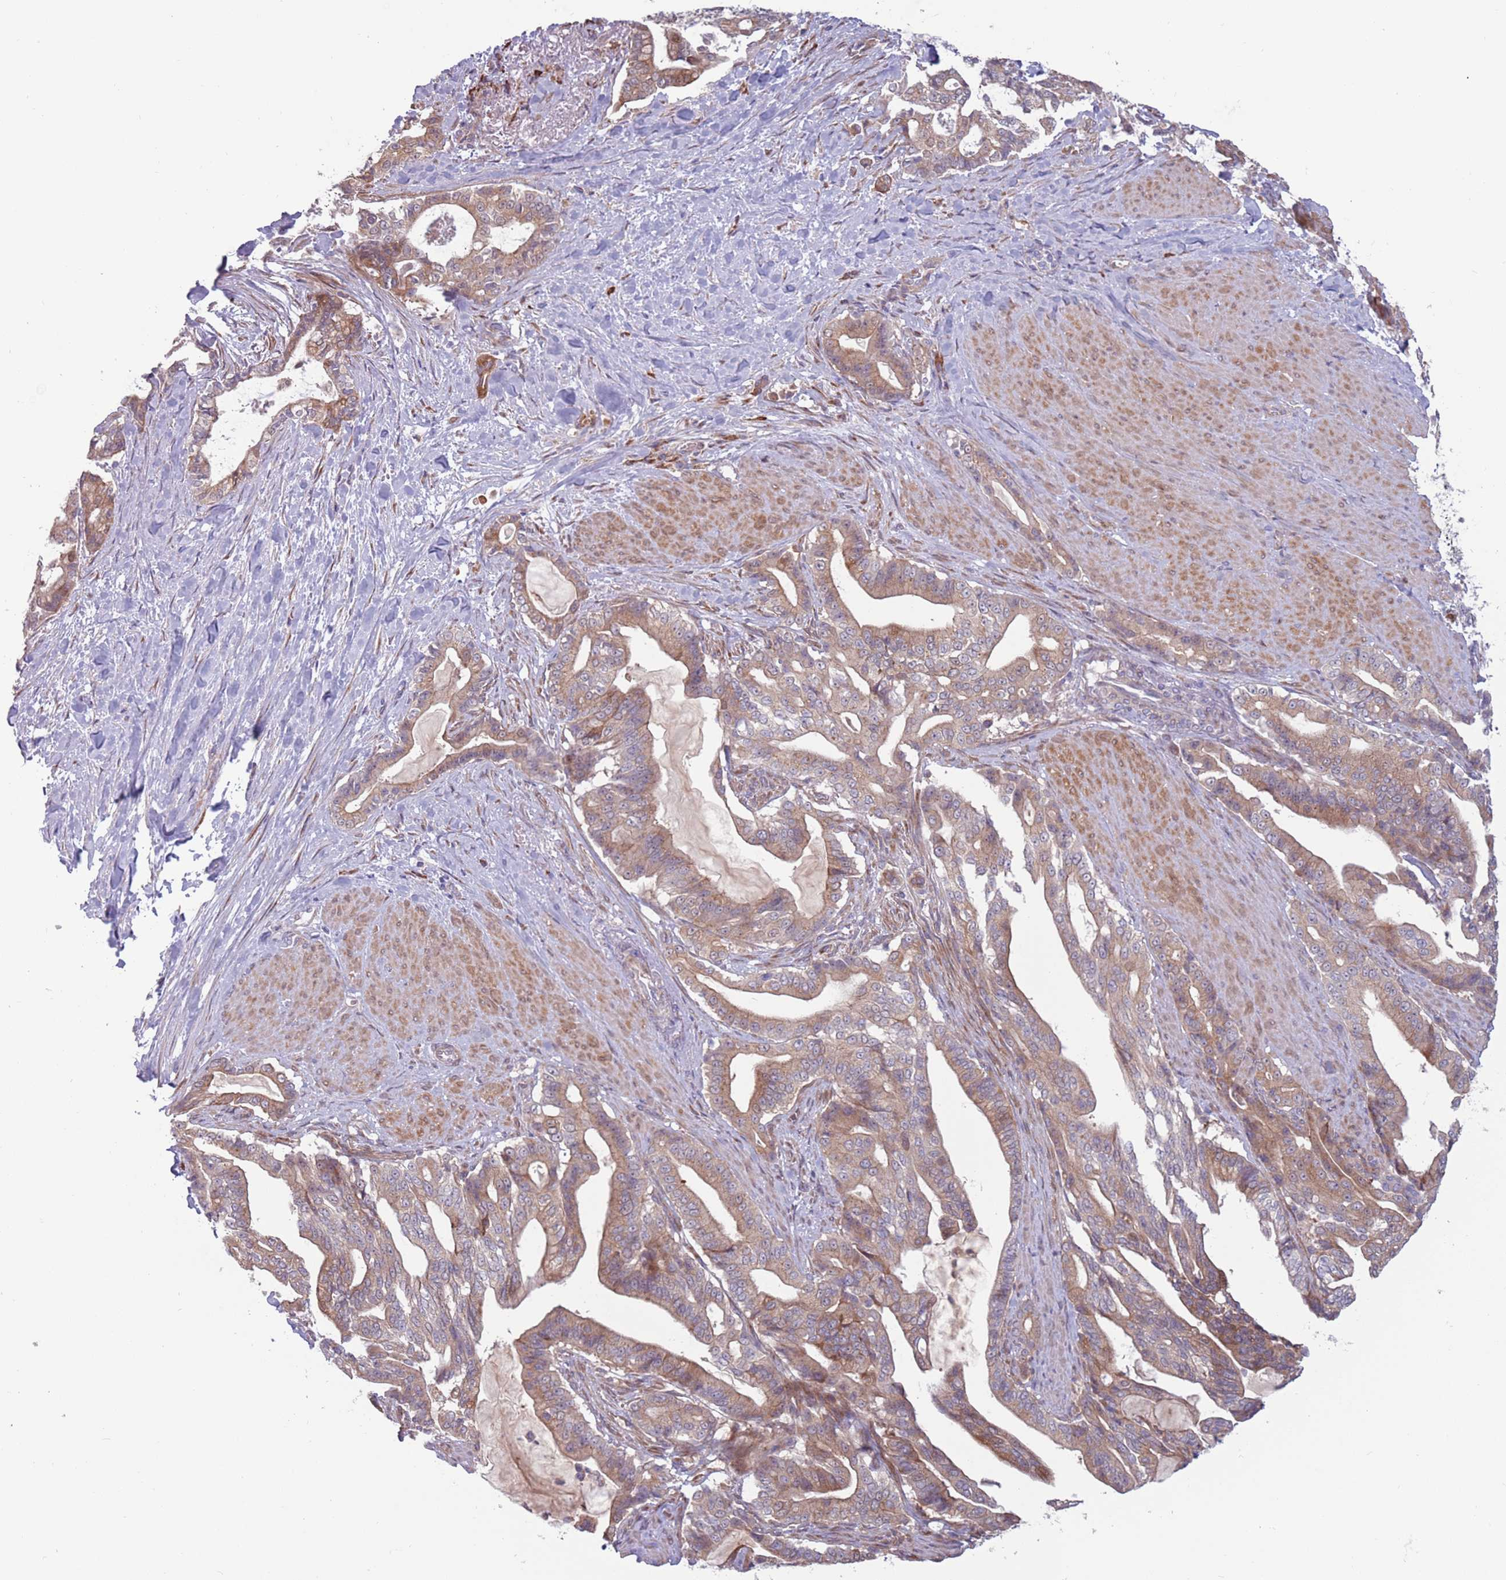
{"staining": {"intensity": "moderate", "quantity": ">75%", "location": "cytoplasmic/membranous"}, "tissue": "pancreatic cancer", "cell_type": "Tumor cells", "image_type": "cancer", "snomed": [{"axis": "morphology", "description": "Adenocarcinoma, NOS"}, {"axis": "topography", "description": "Pancreas"}], "caption": "A medium amount of moderate cytoplasmic/membranous positivity is appreciated in about >75% of tumor cells in adenocarcinoma (pancreatic) tissue.", "gene": "CCDC150", "patient": {"sex": "male", "age": 63}}